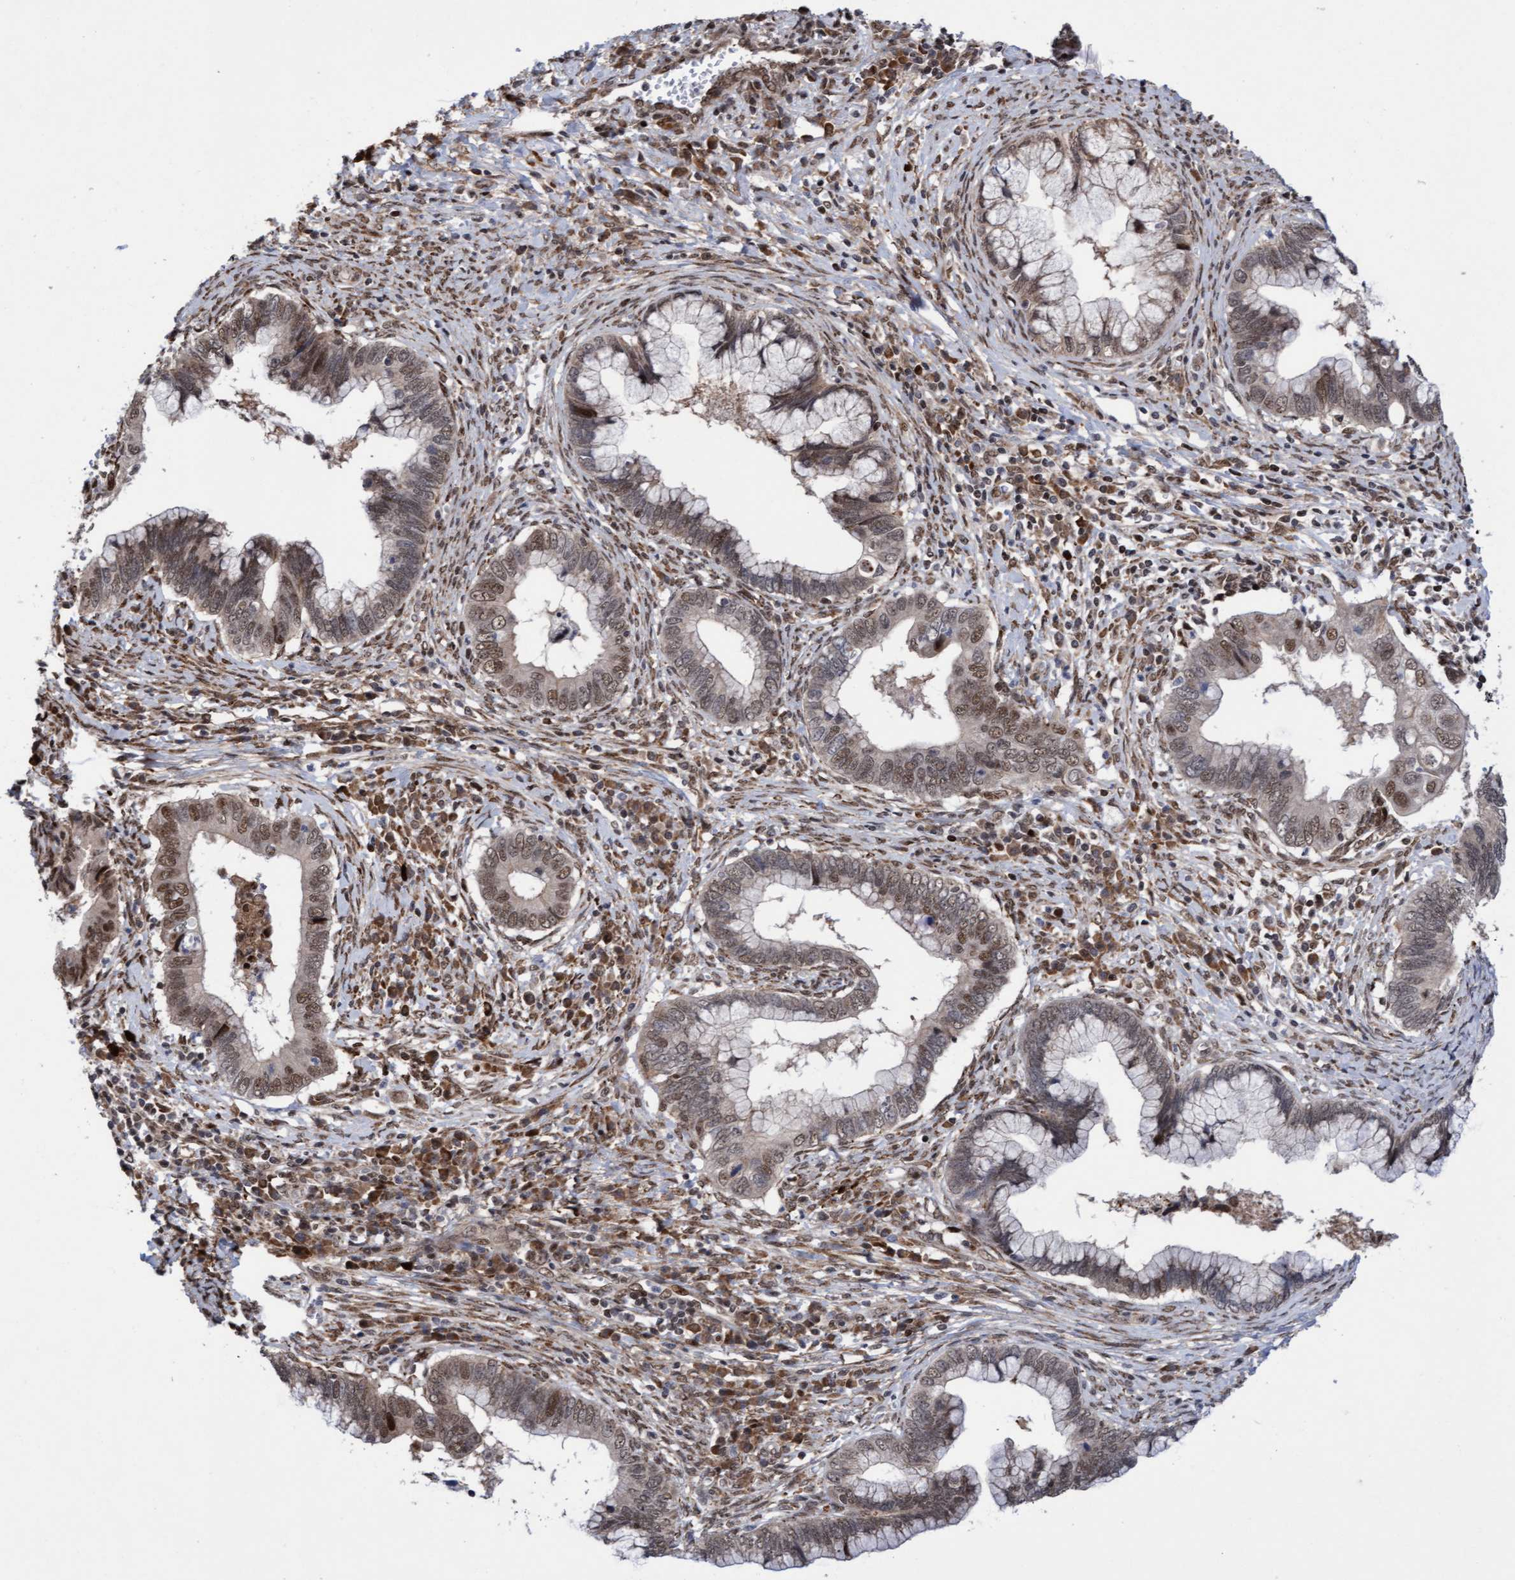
{"staining": {"intensity": "weak", "quantity": ">75%", "location": "cytoplasmic/membranous,nuclear"}, "tissue": "cervical cancer", "cell_type": "Tumor cells", "image_type": "cancer", "snomed": [{"axis": "morphology", "description": "Adenocarcinoma, NOS"}, {"axis": "topography", "description": "Cervix"}], "caption": "Protein positivity by immunohistochemistry reveals weak cytoplasmic/membranous and nuclear staining in approximately >75% of tumor cells in adenocarcinoma (cervical).", "gene": "TANC2", "patient": {"sex": "female", "age": 44}}